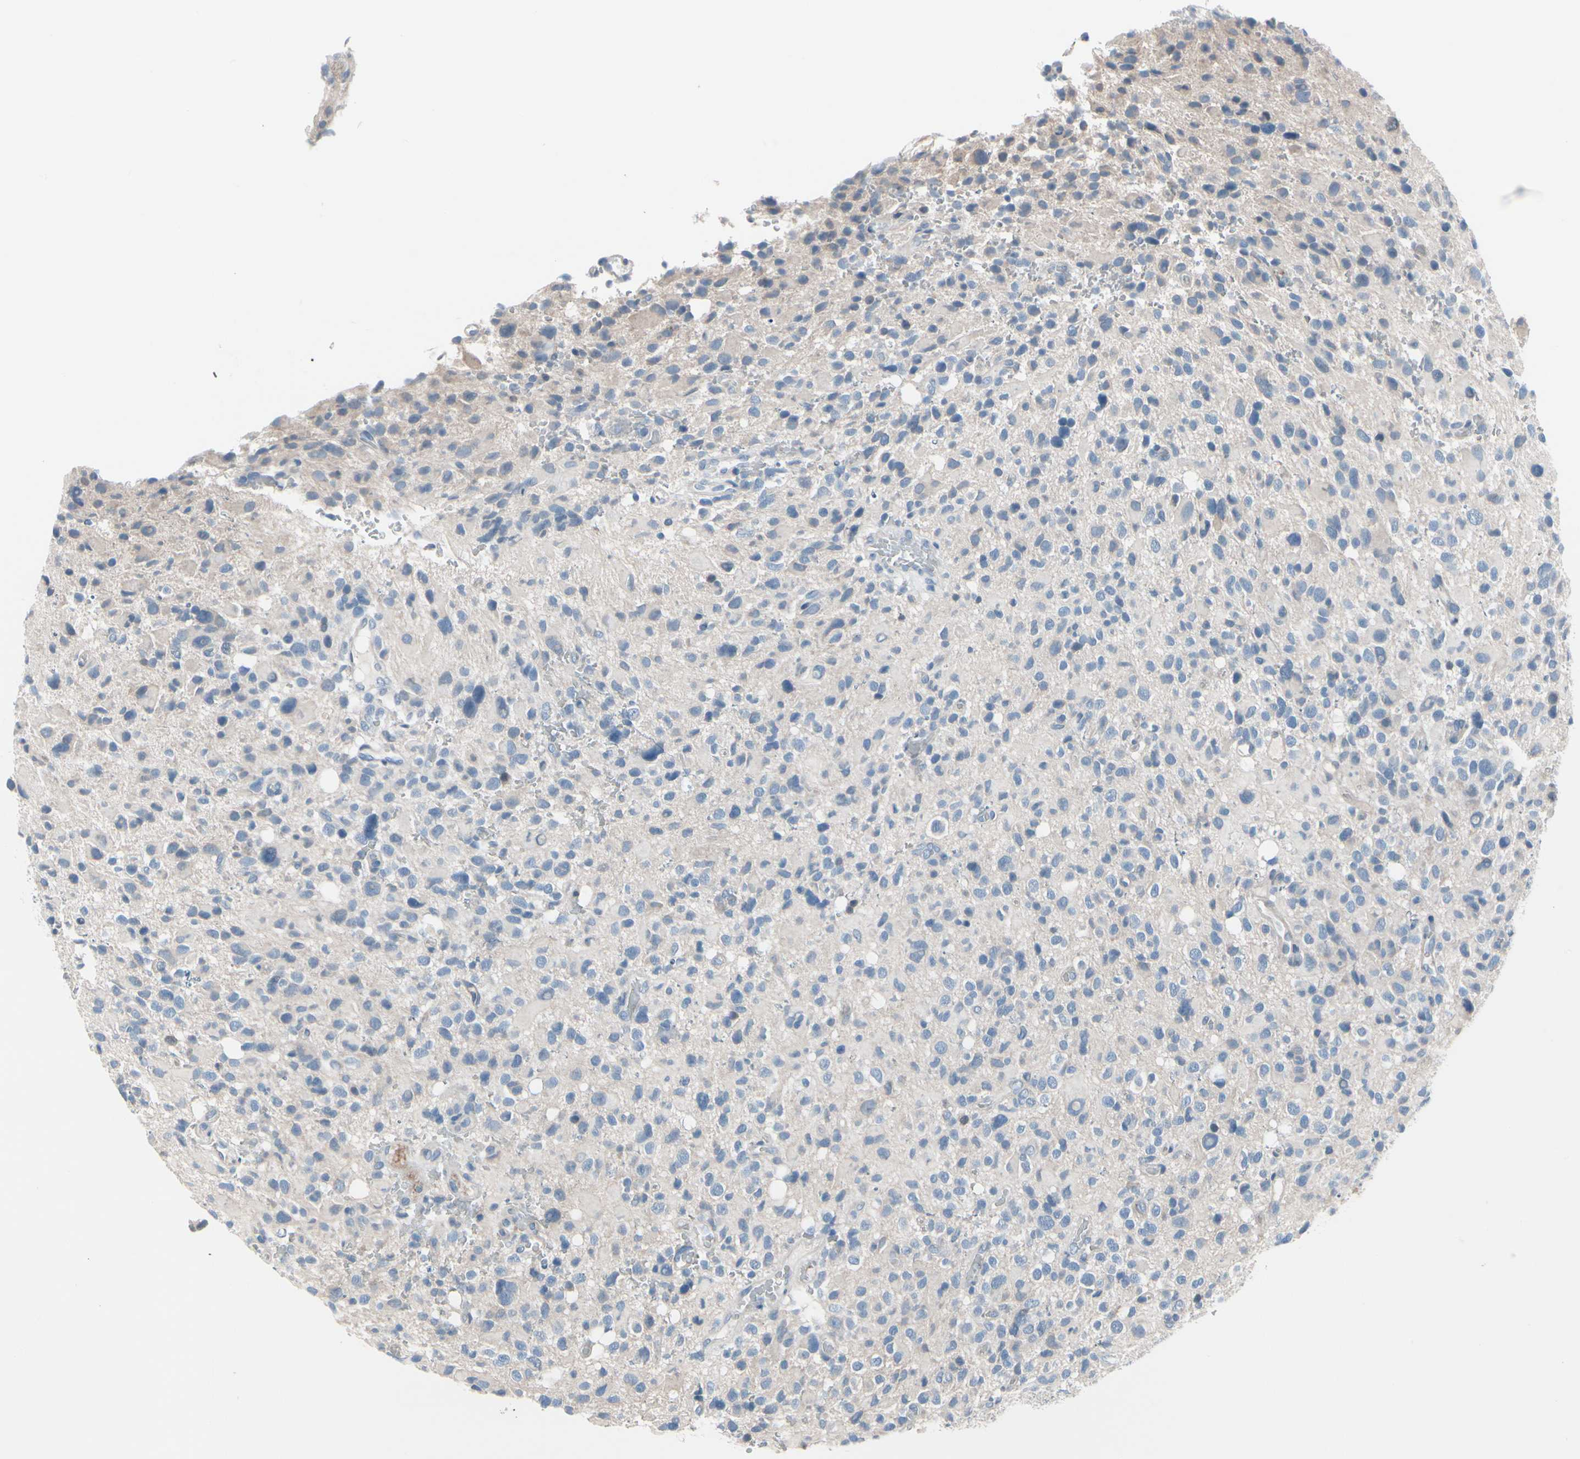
{"staining": {"intensity": "negative", "quantity": "none", "location": "none"}, "tissue": "glioma", "cell_type": "Tumor cells", "image_type": "cancer", "snomed": [{"axis": "morphology", "description": "Glioma, malignant, High grade"}, {"axis": "topography", "description": "Brain"}], "caption": "Tumor cells show no significant protein positivity in malignant glioma (high-grade).", "gene": "PGR", "patient": {"sex": "male", "age": 48}}